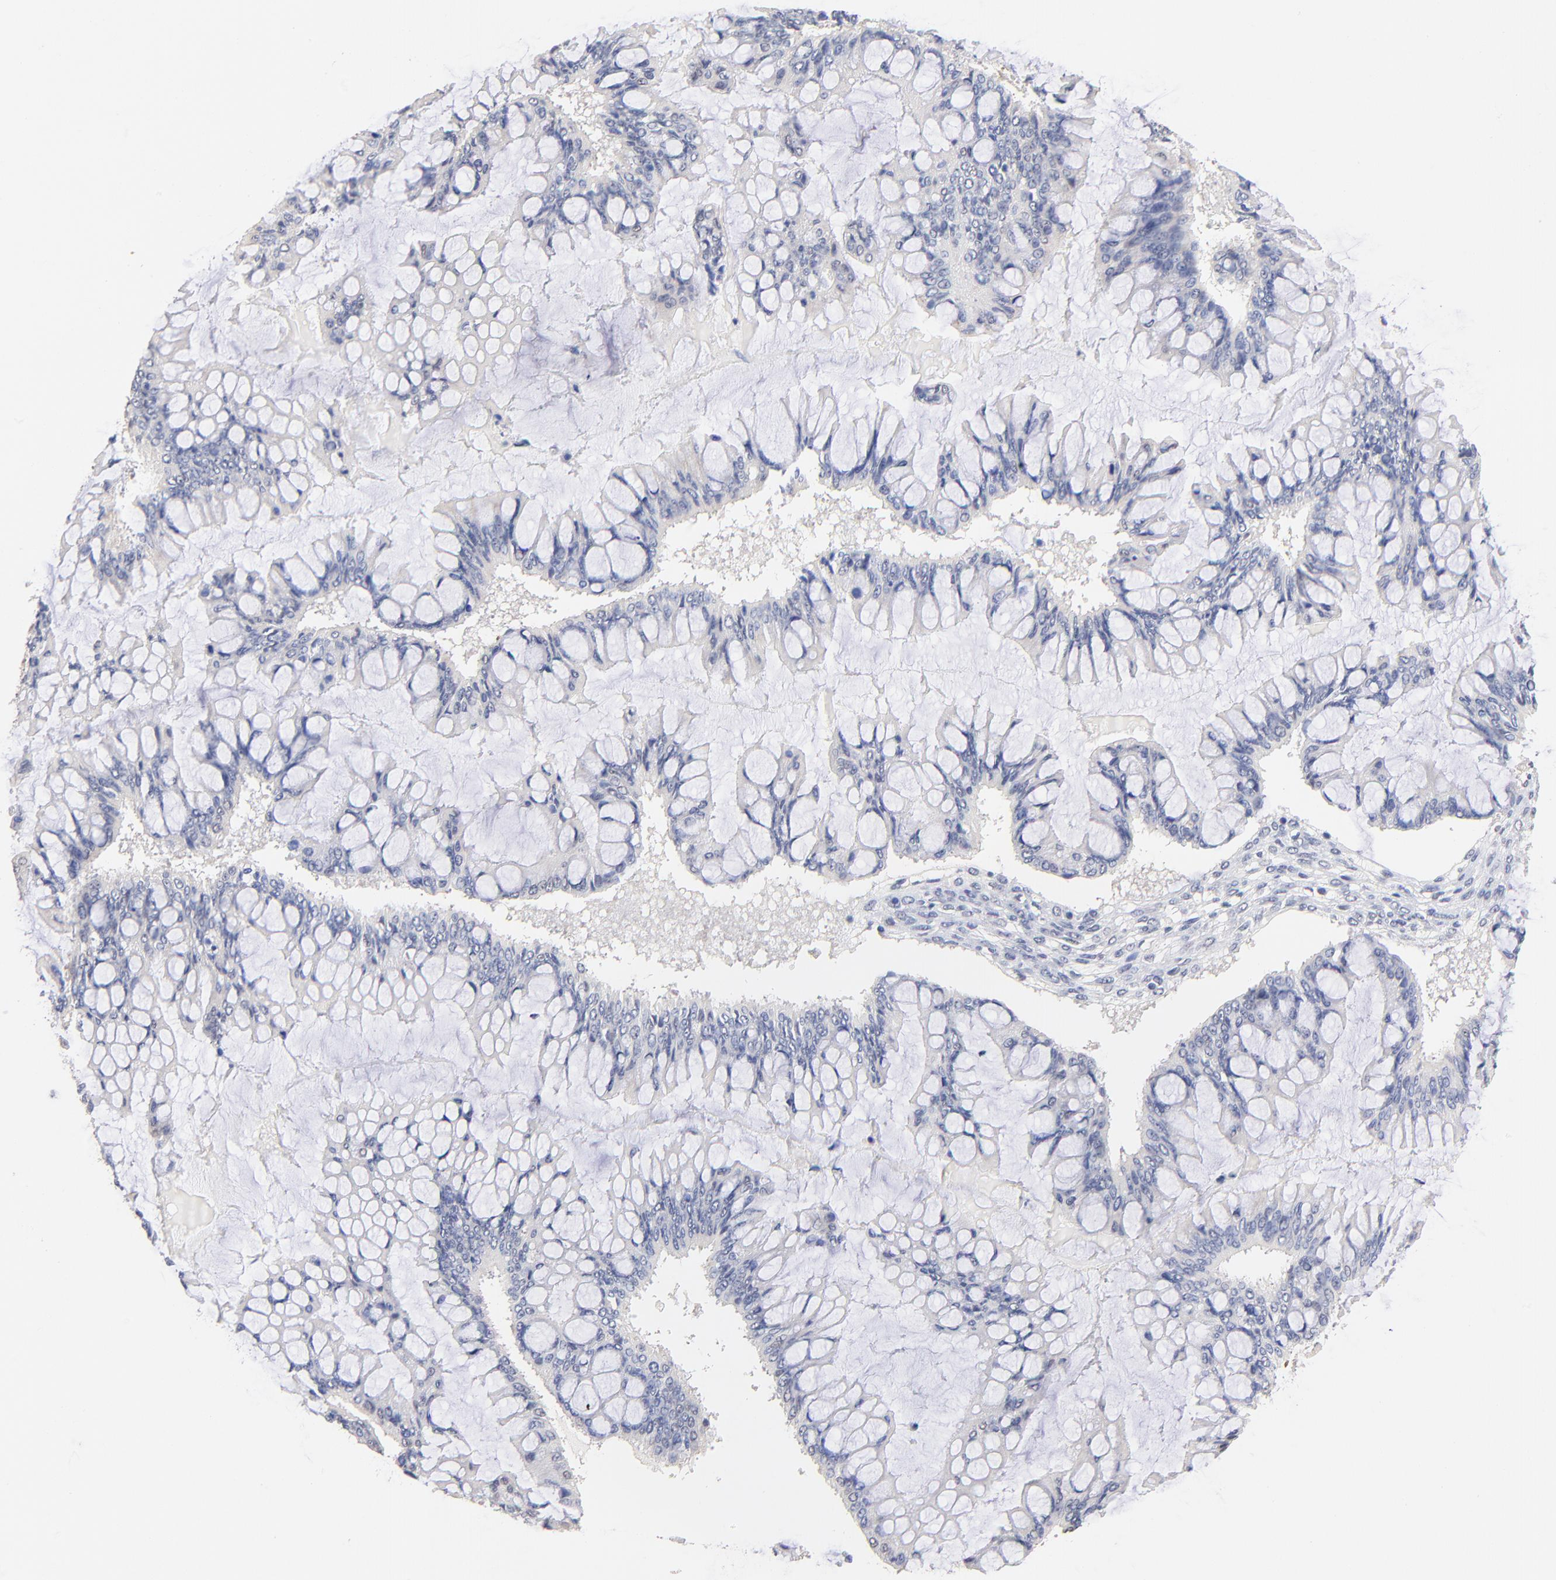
{"staining": {"intensity": "negative", "quantity": "none", "location": "none"}, "tissue": "ovarian cancer", "cell_type": "Tumor cells", "image_type": "cancer", "snomed": [{"axis": "morphology", "description": "Cystadenocarcinoma, mucinous, NOS"}, {"axis": "topography", "description": "Ovary"}], "caption": "IHC image of neoplastic tissue: human mucinous cystadenocarcinoma (ovarian) stained with DAB displays no significant protein expression in tumor cells. (DAB immunohistochemistry (IHC) visualized using brightfield microscopy, high magnification).", "gene": "RIBC2", "patient": {"sex": "female", "age": 73}}